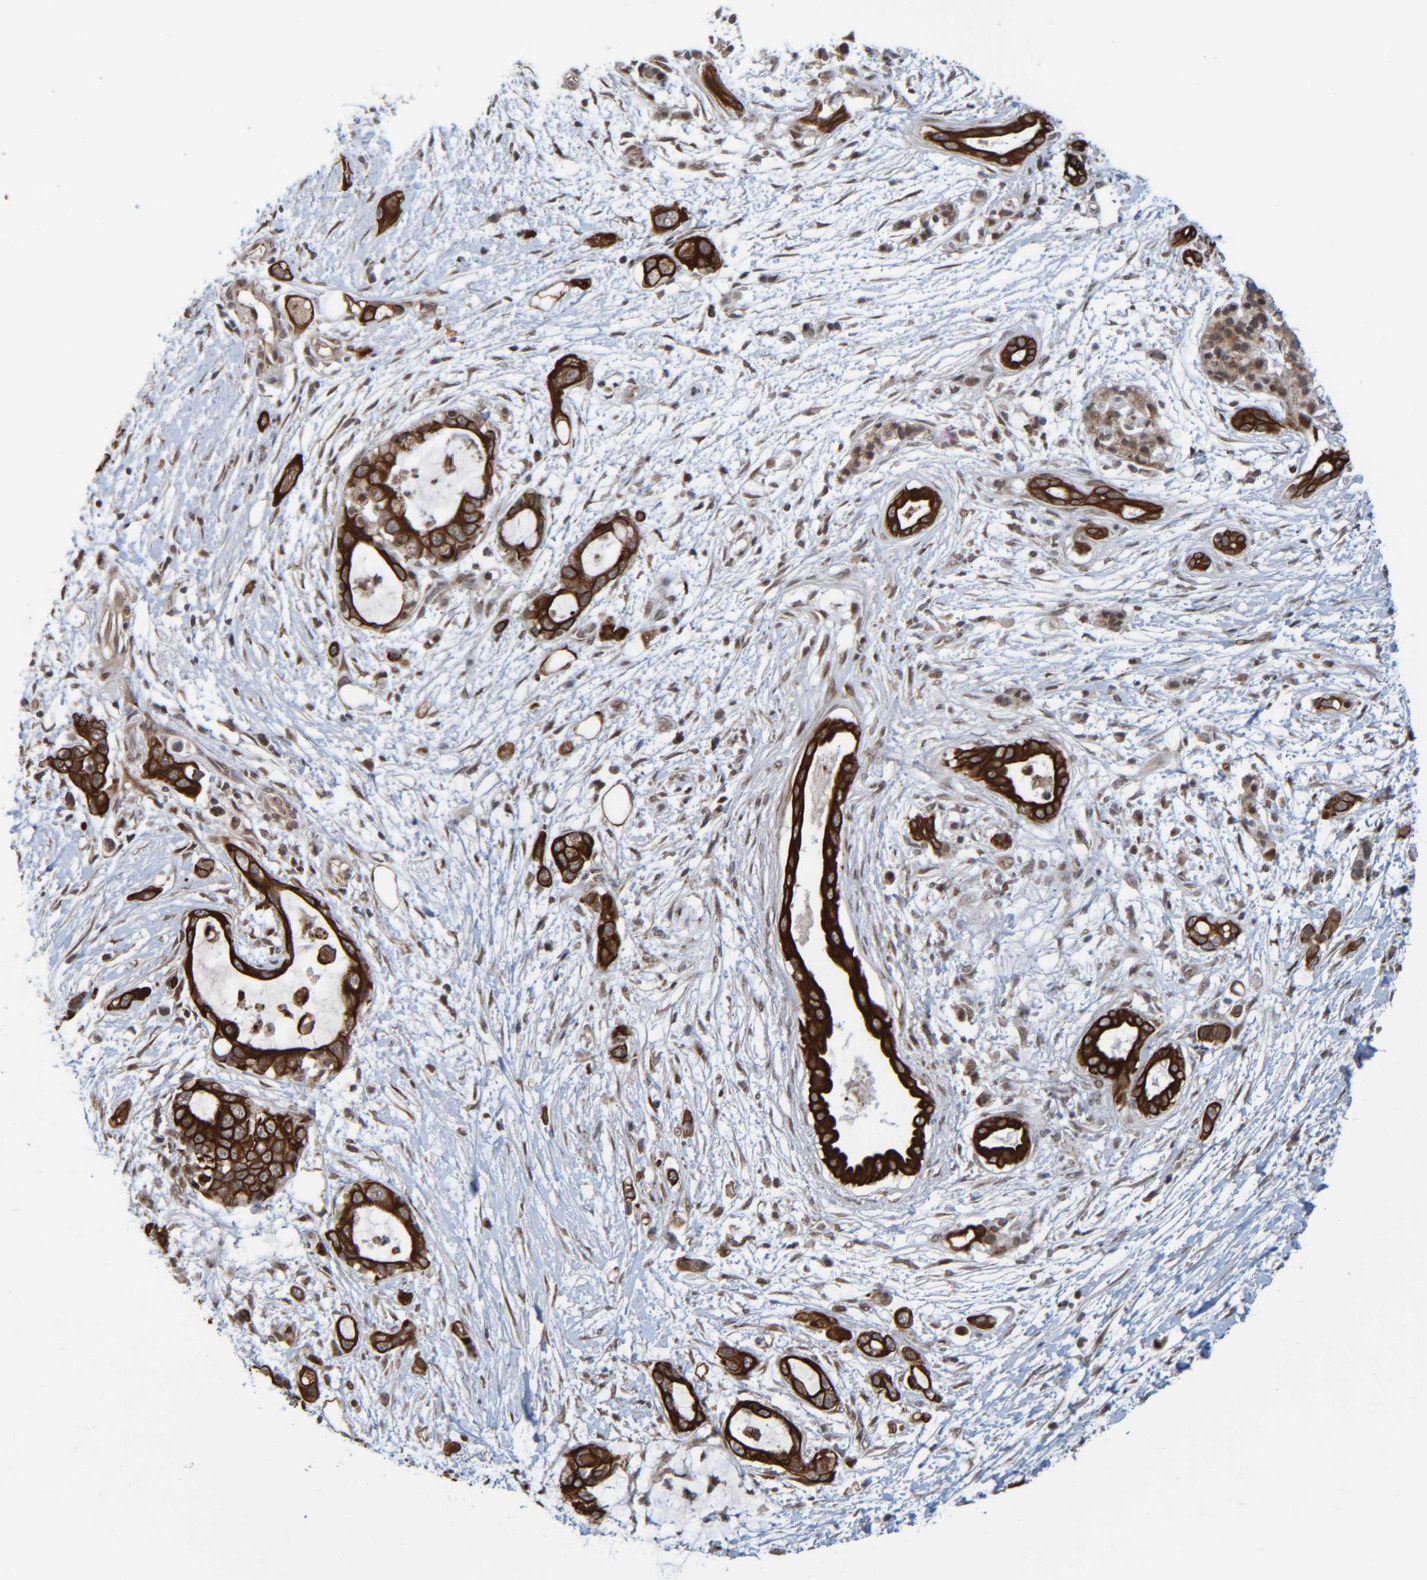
{"staining": {"intensity": "strong", "quantity": ">75%", "location": "cytoplasmic/membranous"}, "tissue": "pancreatic cancer", "cell_type": "Tumor cells", "image_type": "cancer", "snomed": [{"axis": "morphology", "description": "Adenocarcinoma, NOS"}, {"axis": "topography", "description": "Pancreas"}], "caption": "This is a photomicrograph of immunohistochemistry (IHC) staining of pancreatic cancer, which shows strong expression in the cytoplasmic/membranous of tumor cells.", "gene": "CCDC57", "patient": {"sex": "male", "age": 59}}